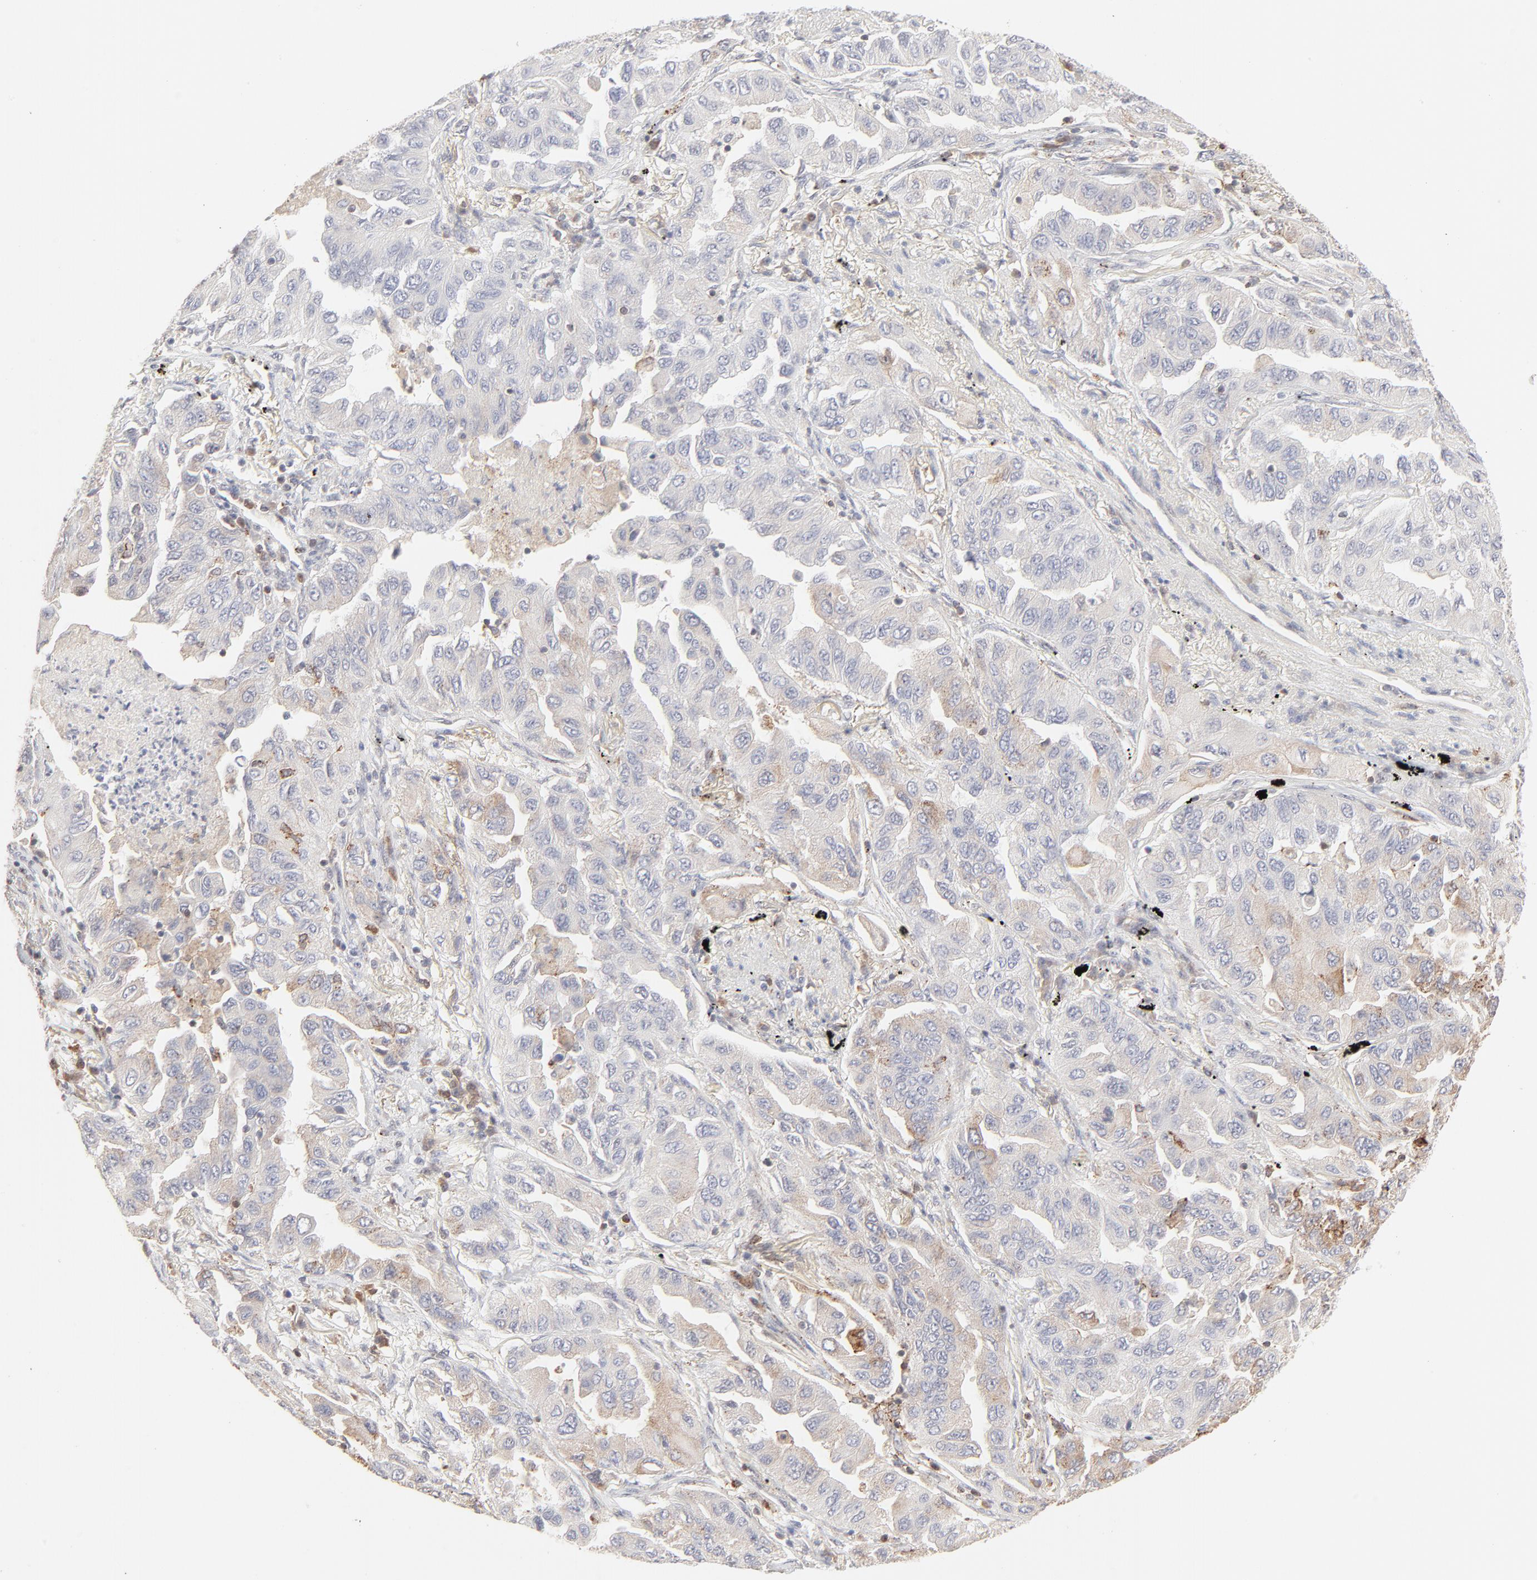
{"staining": {"intensity": "negative", "quantity": "none", "location": "none"}, "tissue": "lung cancer", "cell_type": "Tumor cells", "image_type": "cancer", "snomed": [{"axis": "morphology", "description": "Adenocarcinoma, NOS"}, {"axis": "topography", "description": "Lung"}], "caption": "DAB (3,3'-diaminobenzidine) immunohistochemical staining of lung cancer exhibits no significant expression in tumor cells. (IHC, brightfield microscopy, high magnification).", "gene": "CDK6", "patient": {"sex": "female", "age": 65}}